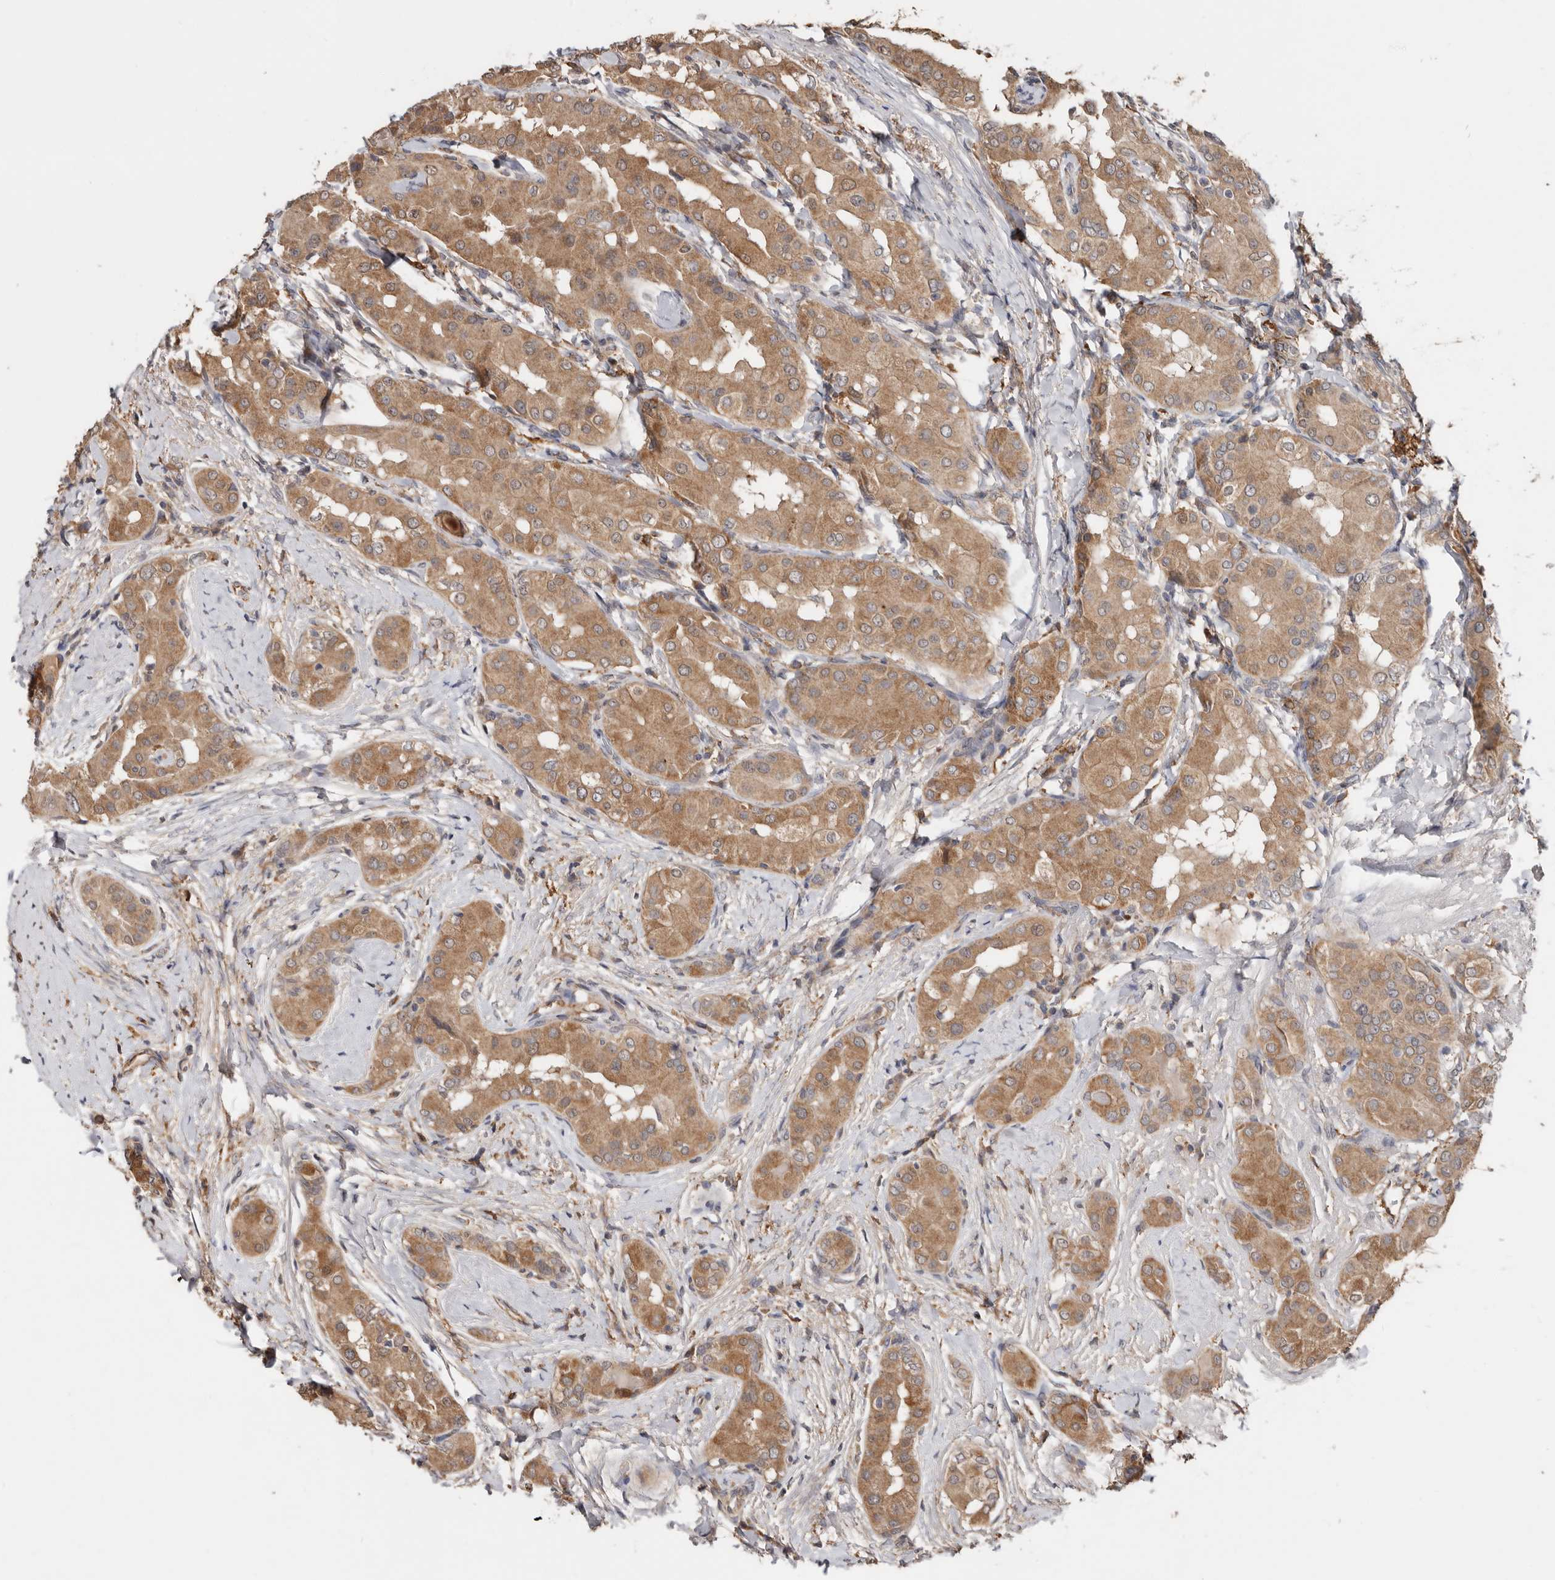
{"staining": {"intensity": "moderate", "quantity": ">75%", "location": "cytoplasmic/membranous"}, "tissue": "thyroid cancer", "cell_type": "Tumor cells", "image_type": "cancer", "snomed": [{"axis": "morphology", "description": "Papillary adenocarcinoma, NOS"}, {"axis": "topography", "description": "Thyroid gland"}], "caption": "Immunohistochemistry (IHC) histopathology image of thyroid cancer stained for a protein (brown), which exhibits medium levels of moderate cytoplasmic/membranous expression in approximately >75% of tumor cells.", "gene": "RSPO2", "patient": {"sex": "male", "age": 33}}